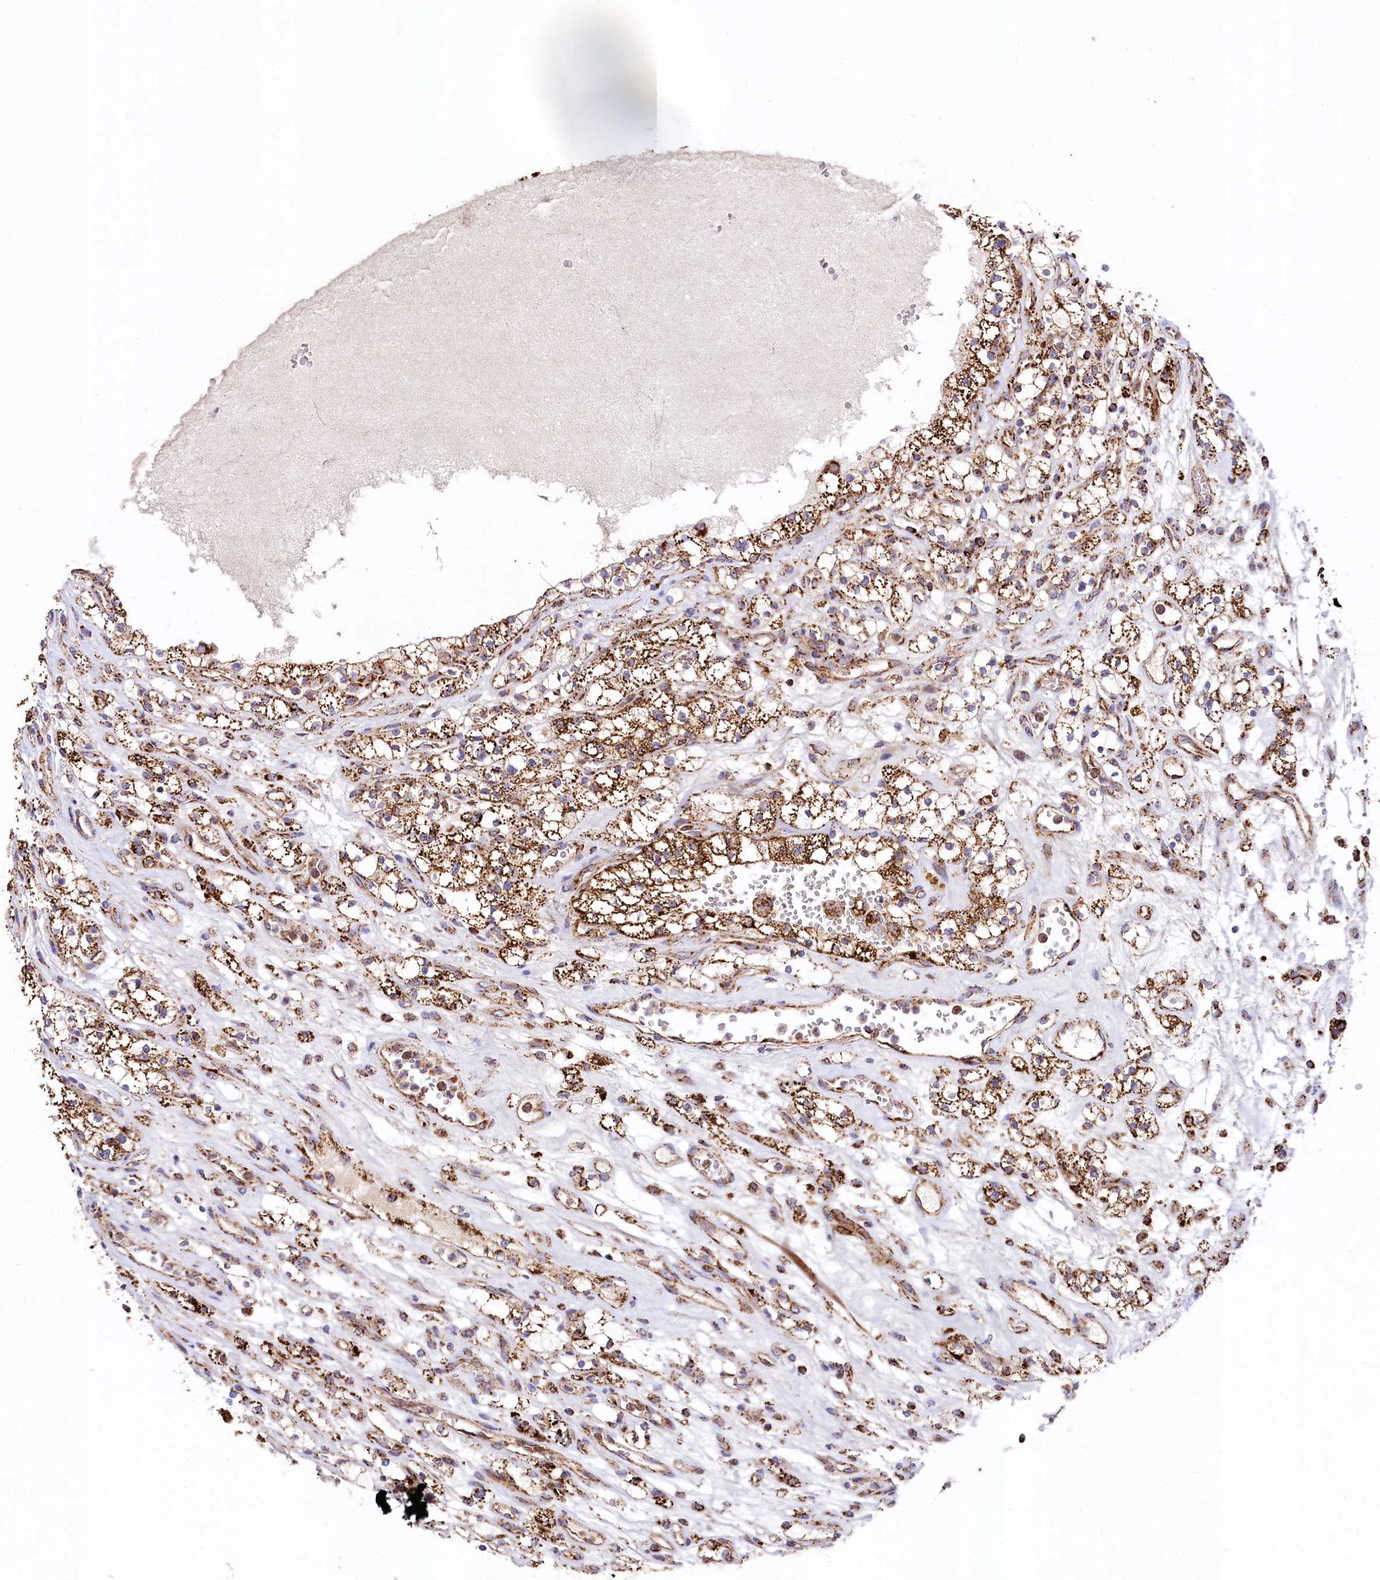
{"staining": {"intensity": "strong", "quantity": ">75%", "location": "cytoplasmic/membranous"}, "tissue": "renal cancer", "cell_type": "Tumor cells", "image_type": "cancer", "snomed": [{"axis": "morphology", "description": "Adenocarcinoma, NOS"}, {"axis": "topography", "description": "Kidney"}], "caption": "Brown immunohistochemical staining in human renal cancer (adenocarcinoma) exhibits strong cytoplasmic/membranous positivity in about >75% of tumor cells. The protein is stained brown, and the nuclei are stained in blue (DAB (3,3'-diaminobenzidine) IHC with brightfield microscopy, high magnification).", "gene": "CLYBL", "patient": {"sex": "female", "age": 69}}